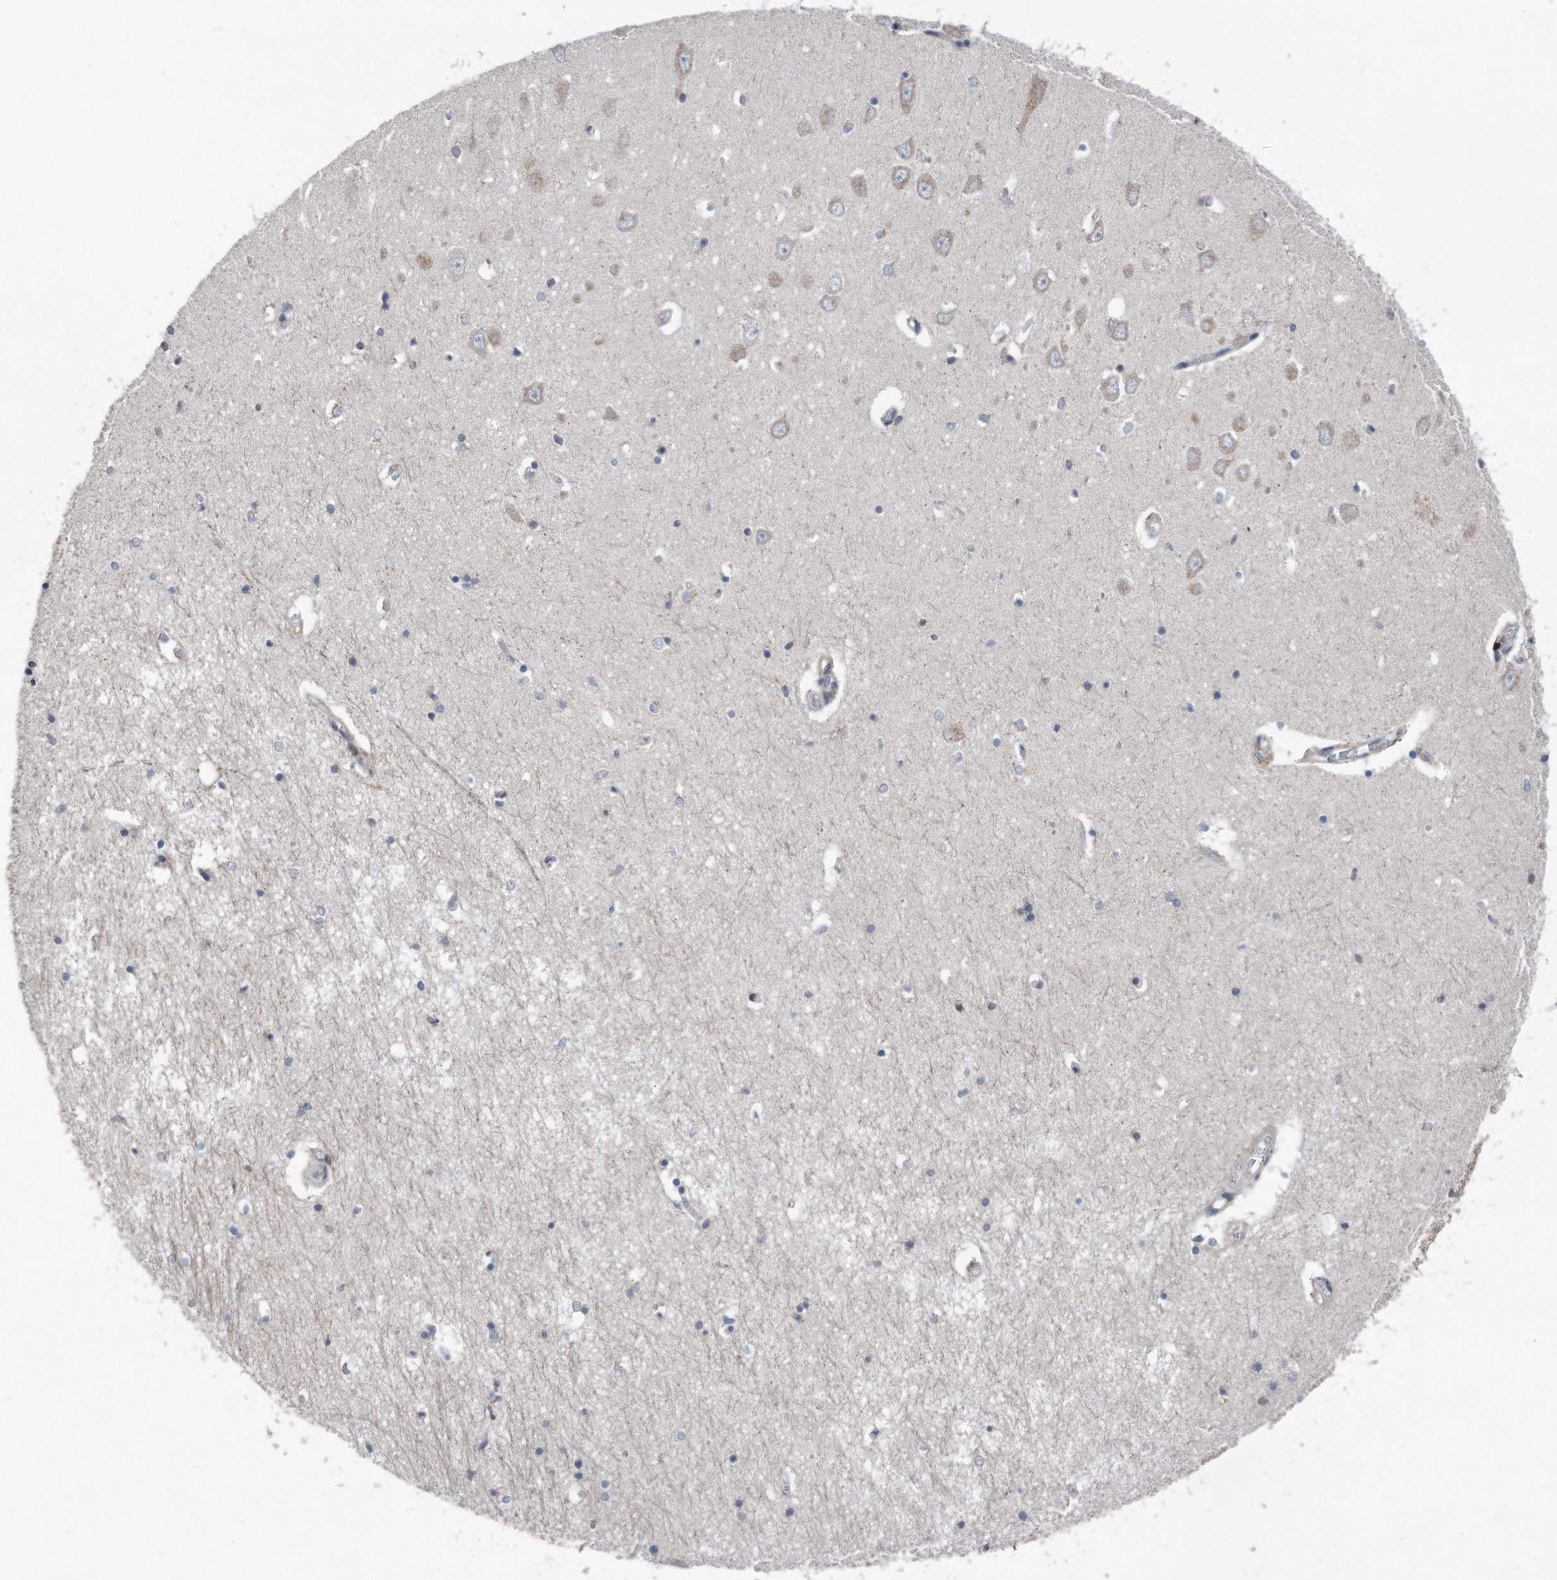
{"staining": {"intensity": "negative", "quantity": "none", "location": "none"}, "tissue": "hippocampus", "cell_type": "Glial cells", "image_type": "normal", "snomed": [{"axis": "morphology", "description": "Normal tissue, NOS"}, {"axis": "topography", "description": "Hippocampus"}], "caption": "Protein analysis of normal hippocampus reveals no significant expression in glial cells.", "gene": "DST", "patient": {"sex": "male", "age": 70}}